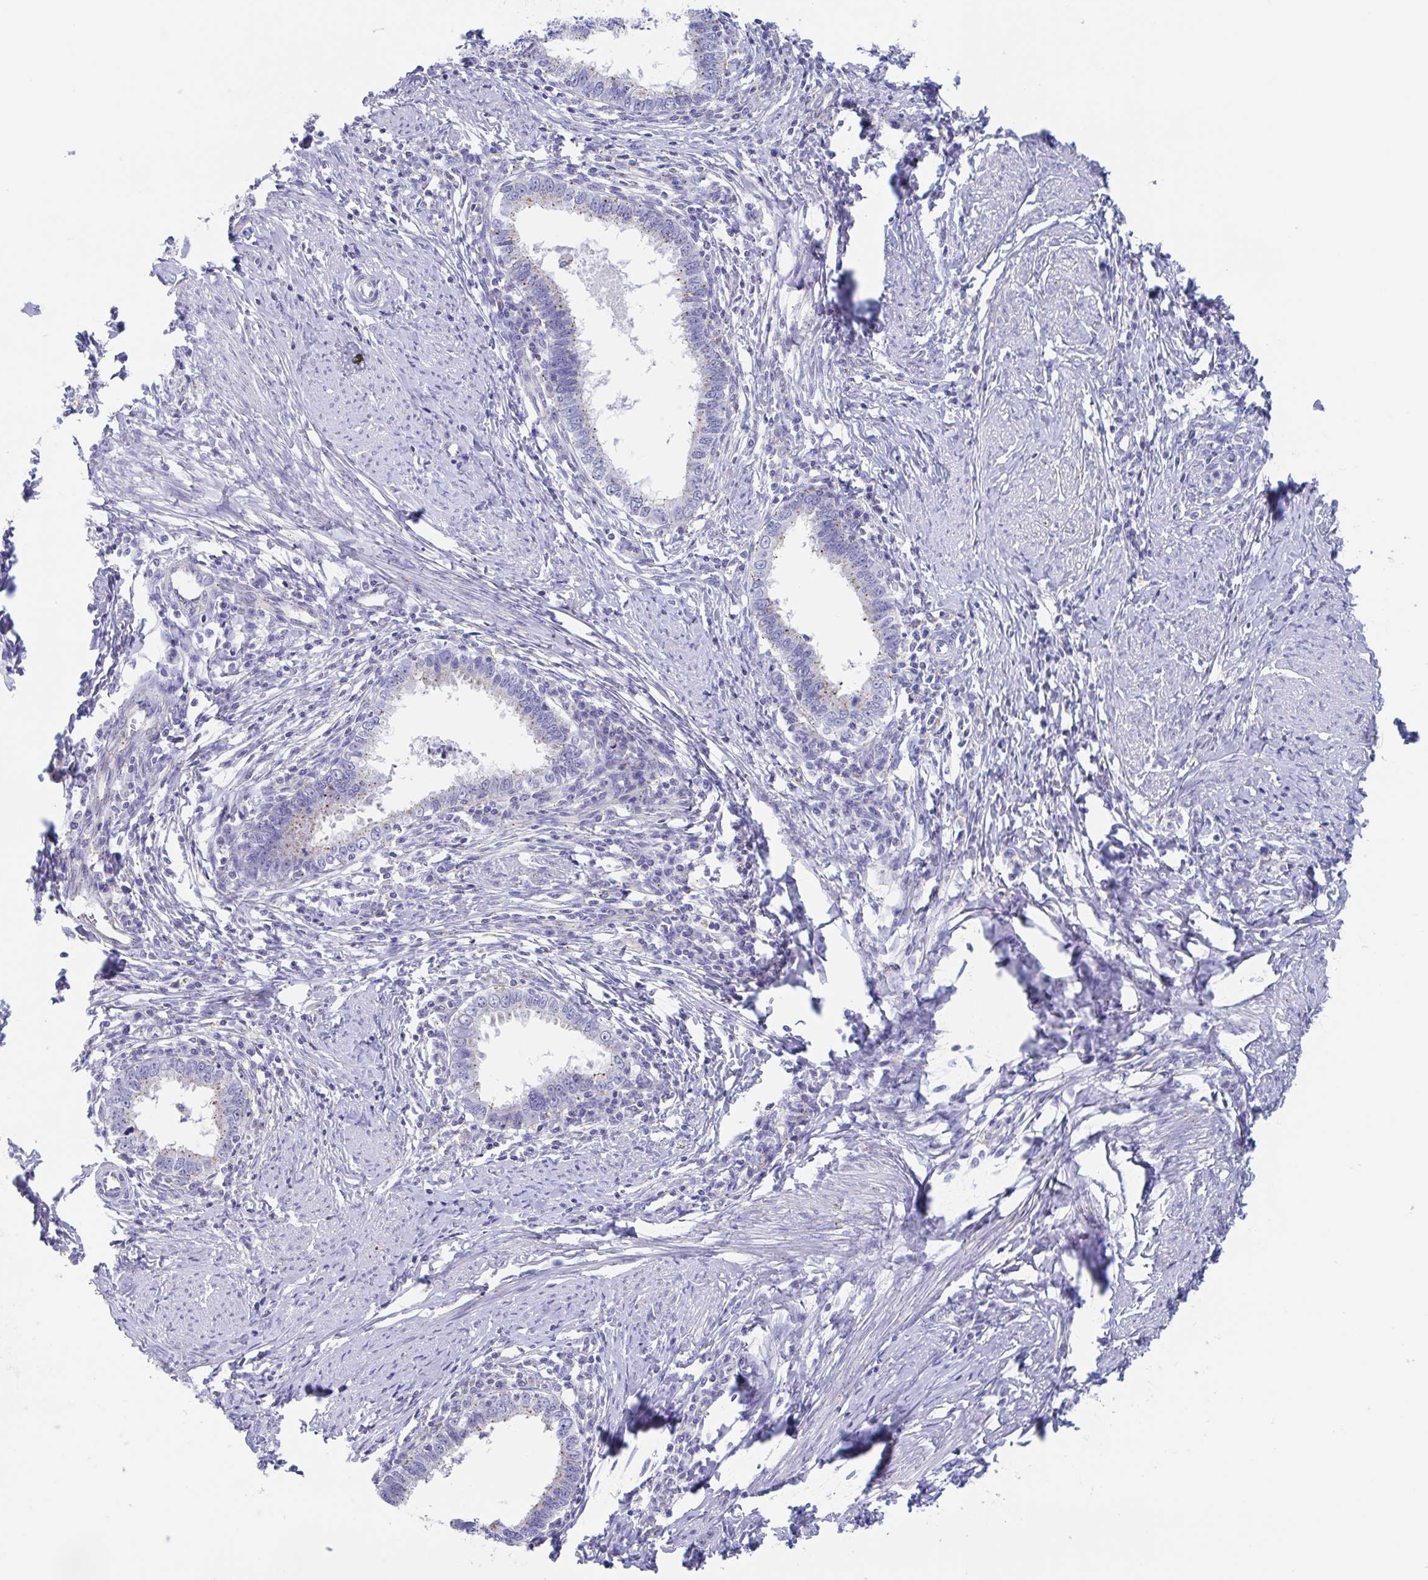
{"staining": {"intensity": "weak", "quantity": "<25%", "location": "cytoplasmic/membranous"}, "tissue": "cervical cancer", "cell_type": "Tumor cells", "image_type": "cancer", "snomed": [{"axis": "morphology", "description": "Adenocarcinoma, NOS"}, {"axis": "topography", "description": "Cervix"}], "caption": "High power microscopy image of an immunohistochemistry photomicrograph of cervical cancer (adenocarcinoma), revealing no significant positivity in tumor cells.", "gene": "CHMP5", "patient": {"sex": "female", "age": 36}}